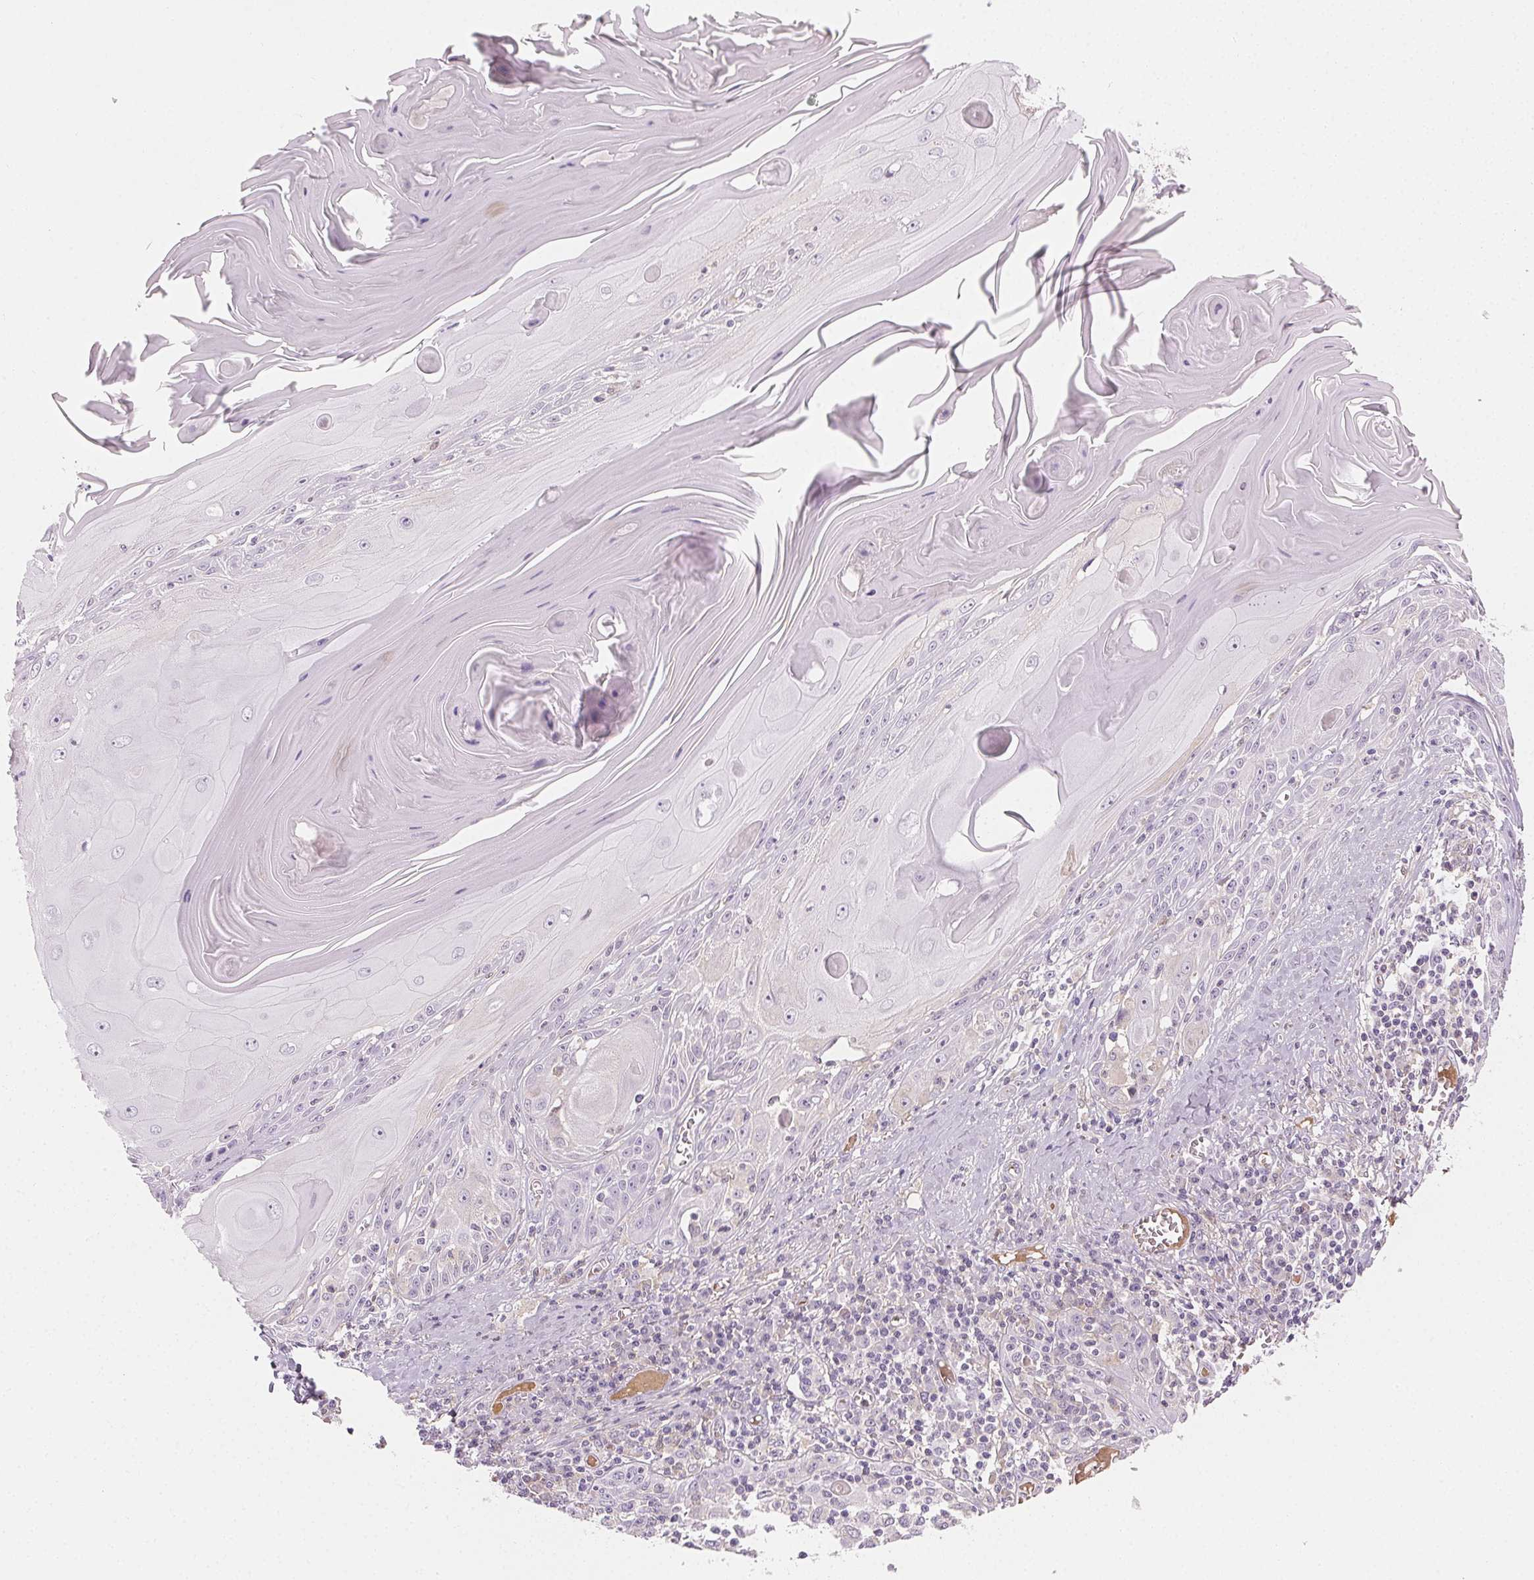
{"staining": {"intensity": "negative", "quantity": "none", "location": "none"}, "tissue": "skin cancer", "cell_type": "Tumor cells", "image_type": "cancer", "snomed": [{"axis": "morphology", "description": "Squamous cell carcinoma, NOS"}, {"axis": "topography", "description": "Skin"}, {"axis": "topography", "description": "Vulva"}], "caption": "An image of human skin cancer is negative for staining in tumor cells.", "gene": "AFM", "patient": {"sex": "female", "age": 85}}